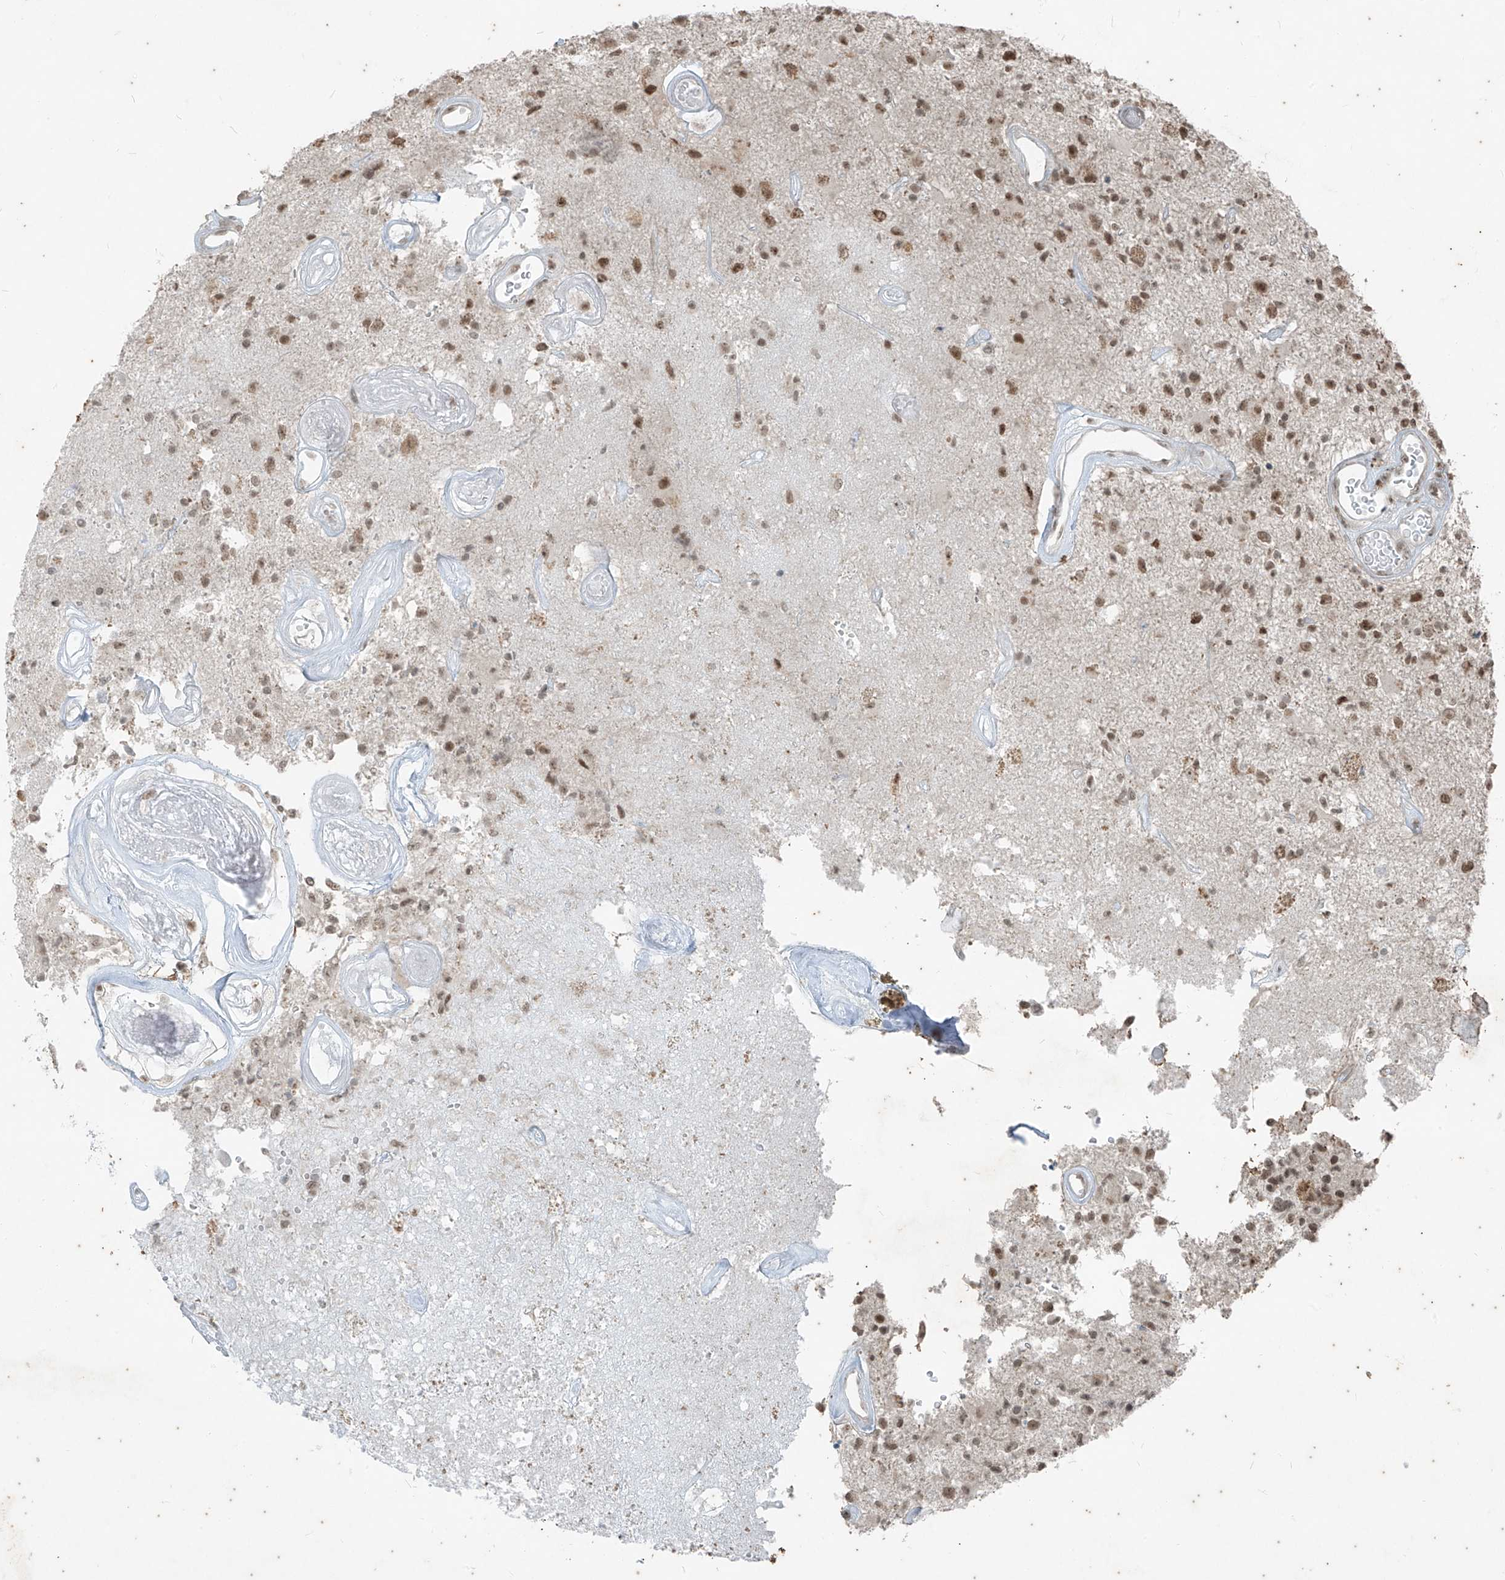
{"staining": {"intensity": "moderate", "quantity": ">75%", "location": "nuclear"}, "tissue": "glioma", "cell_type": "Tumor cells", "image_type": "cancer", "snomed": [{"axis": "morphology", "description": "Glioma, malignant, High grade"}, {"axis": "morphology", "description": "Glioblastoma, NOS"}, {"axis": "topography", "description": "Brain"}], "caption": "Immunohistochemistry of glioblastoma shows medium levels of moderate nuclear staining in approximately >75% of tumor cells.", "gene": "ZNF354B", "patient": {"sex": "male", "age": 60}}